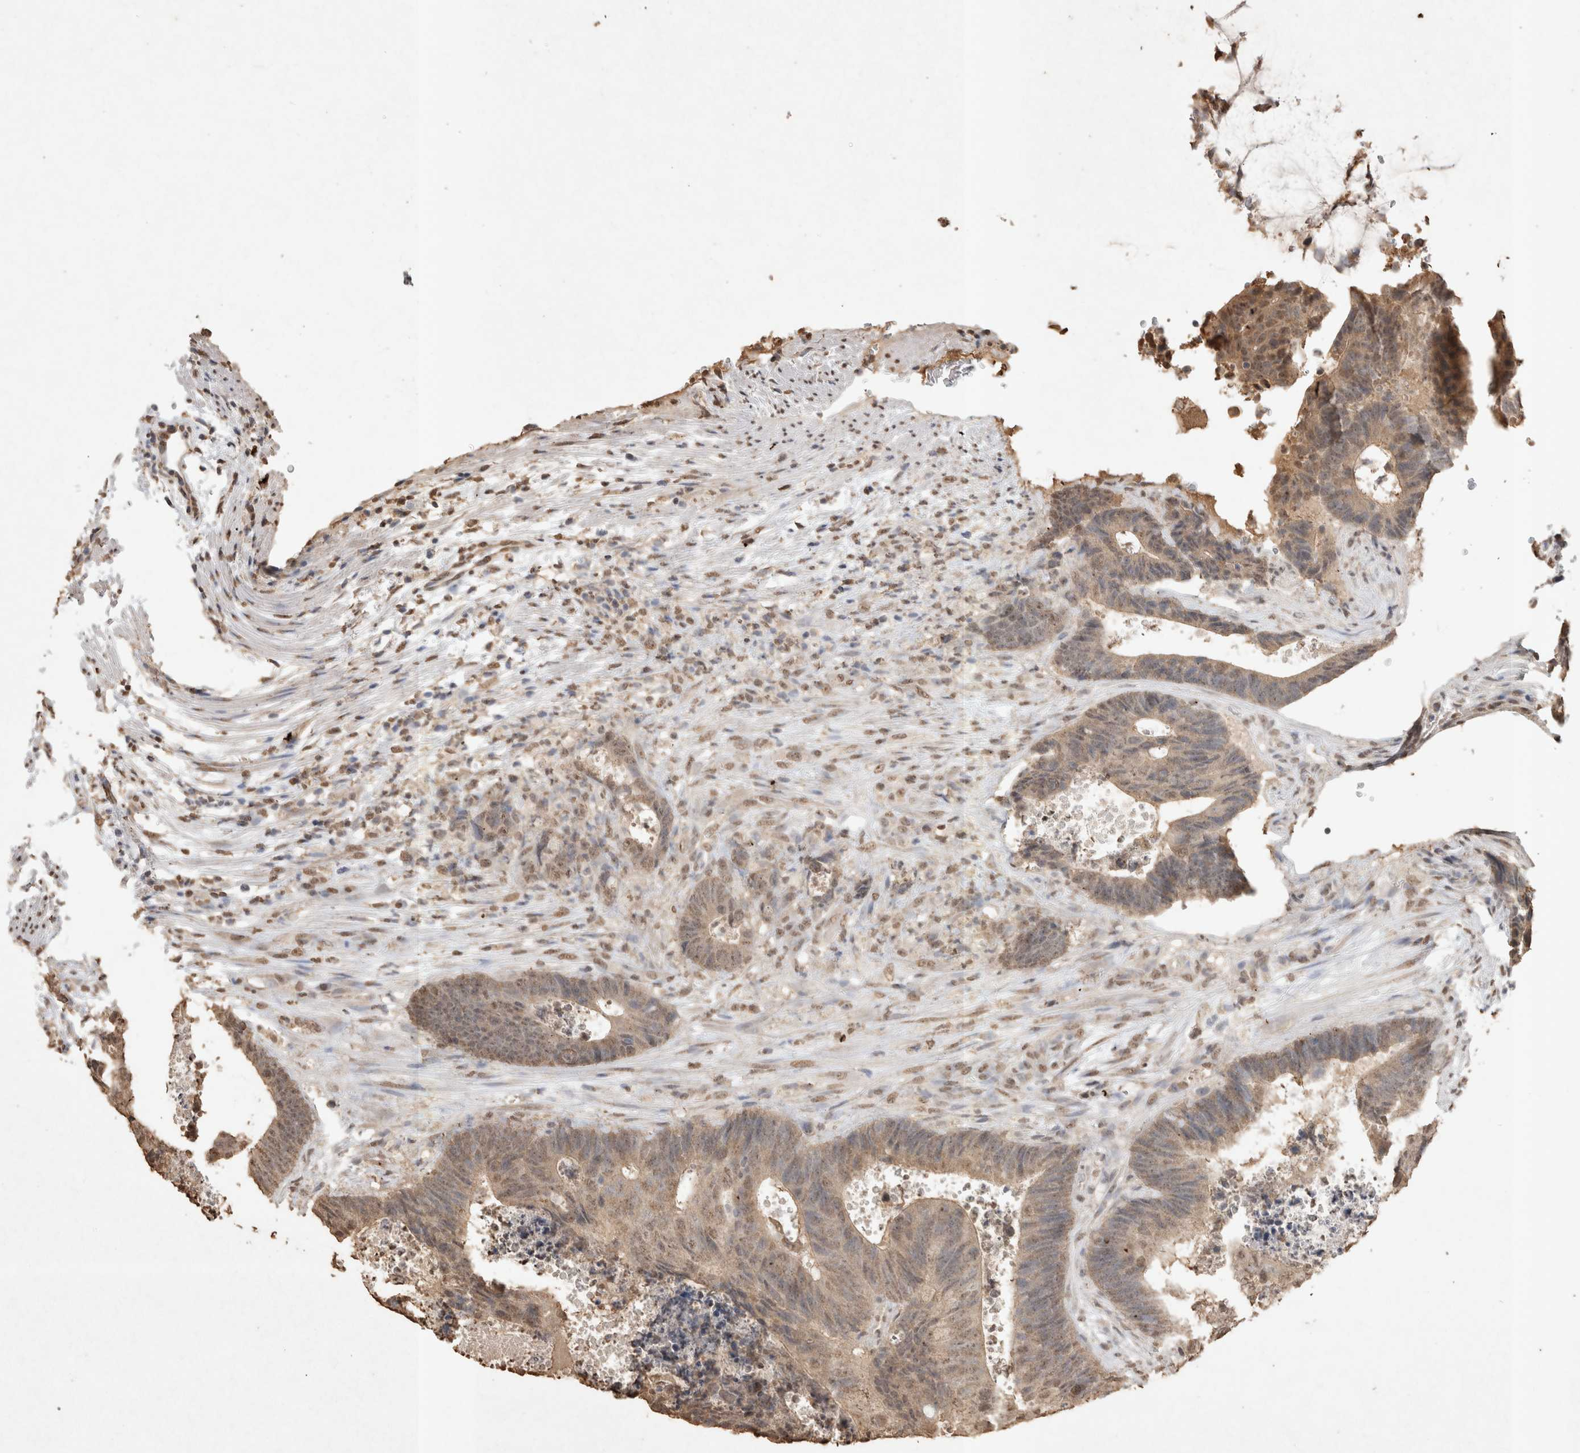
{"staining": {"intensity": "weak", "quantity": ">75%", "location": "nuclear"}, "tissue": "colorectal cancer", "cell_type": "Tumor cells", "image_type": "cancer", "snomed": [{"axis": "morphology", "description": "Adenocarcinoma, NOS"}, {"axis": "topography", "description": "Colon"}], "caption": "High-magnification brightfield microscopy of colorectal cancer (adenocarcinoma) stained with DAB (brown) and counterstained with hematoxylin (blue). tumor cells exhibit weak nuclear positivity is seen in about>75% of cells.", "gene": "MLX", "patient": {"sex": "male", "age": 56}}